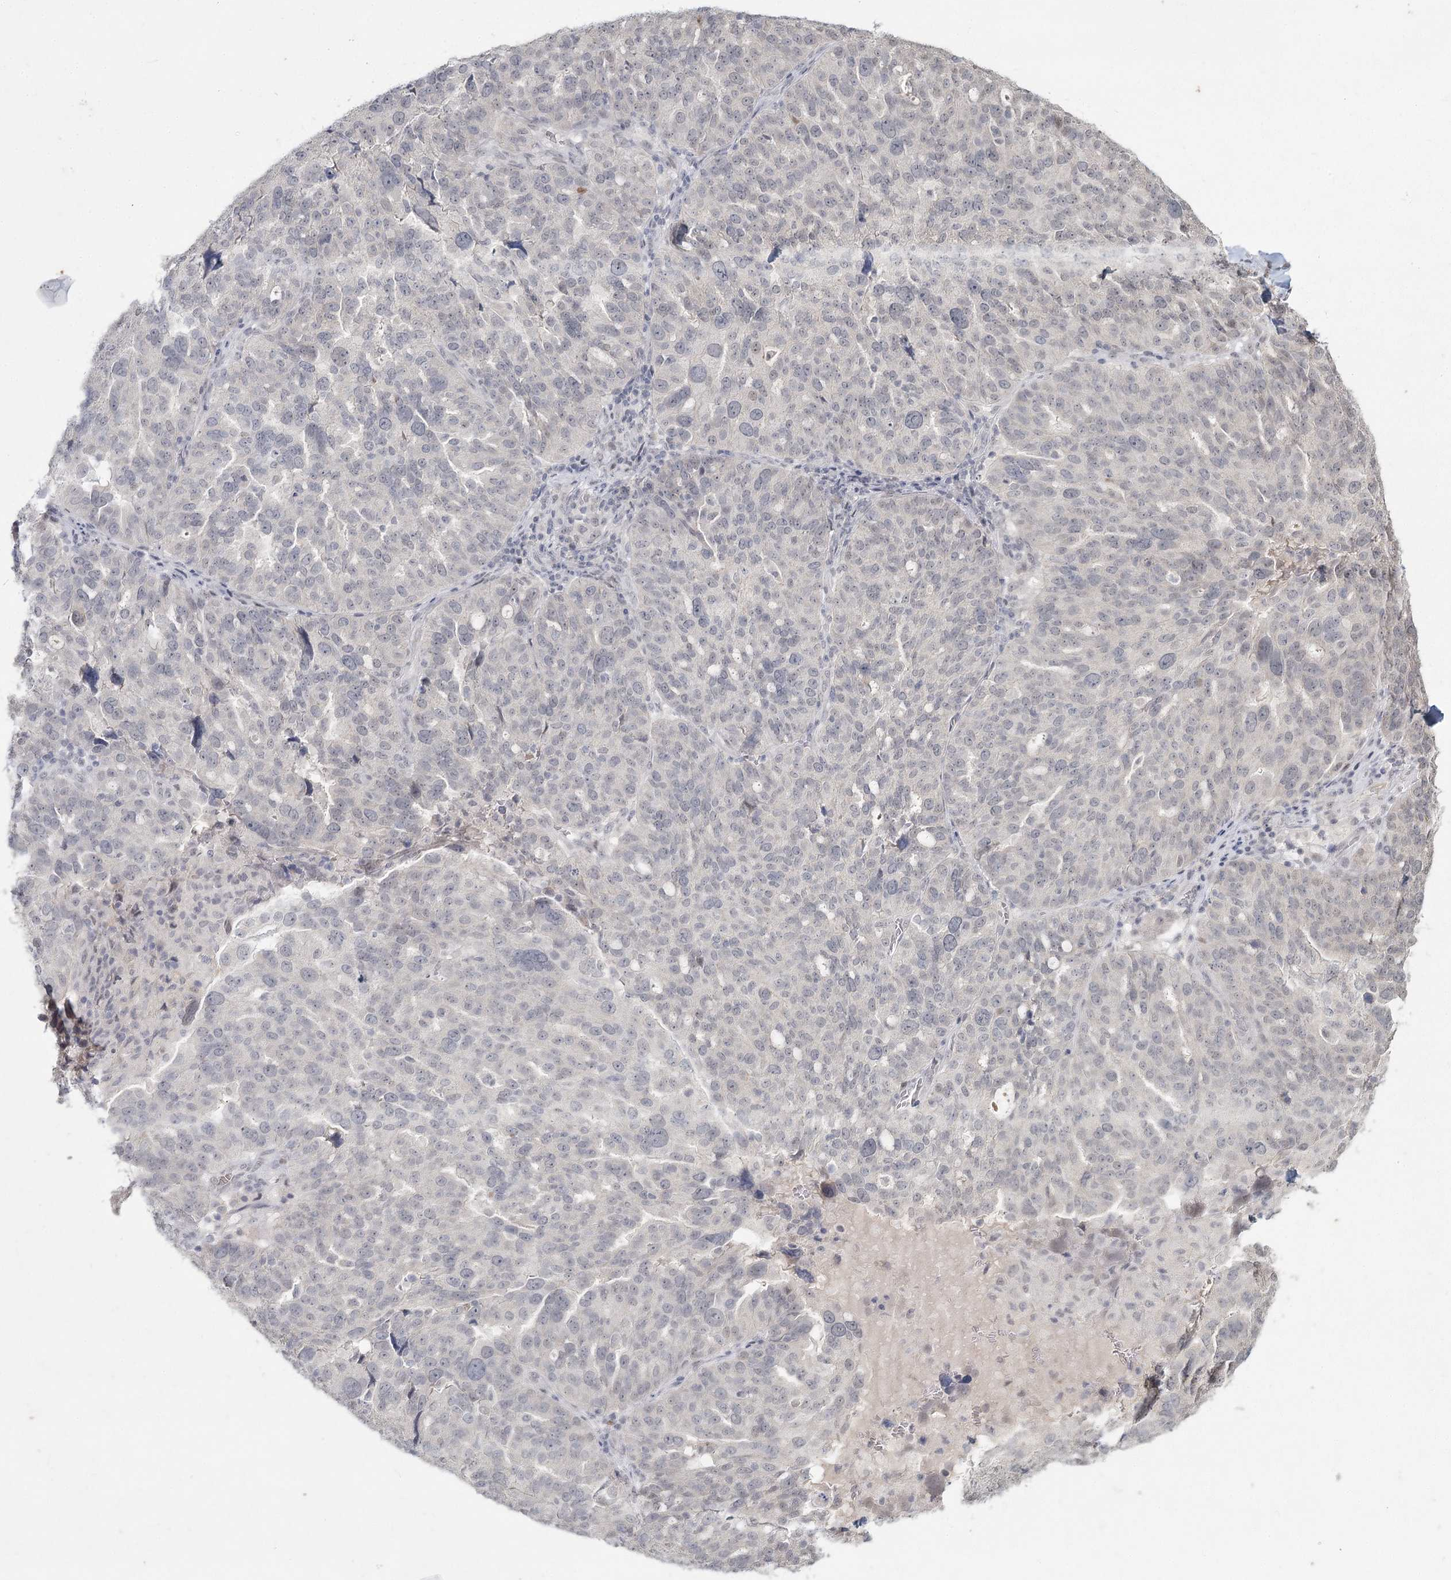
{"staining": {"intensity": "negative", "quantity": "none", "location": "none"}, "tissue": "ovarian cancer", "cell_type": "Tumor cells", "image_type": "cancer", "snomed": [{"axis": "morphology", "description": "Cystadenocarcinoma, serous, NOS"}, {"axis": "topography", "description": "Ovary"}], "caption": "The immunohistochemistry image has no significant staining in tumor cells of ovarian cancer tissue.", "gene": "LY6G5C", "patient": {"sex": "female", "age": 59}}